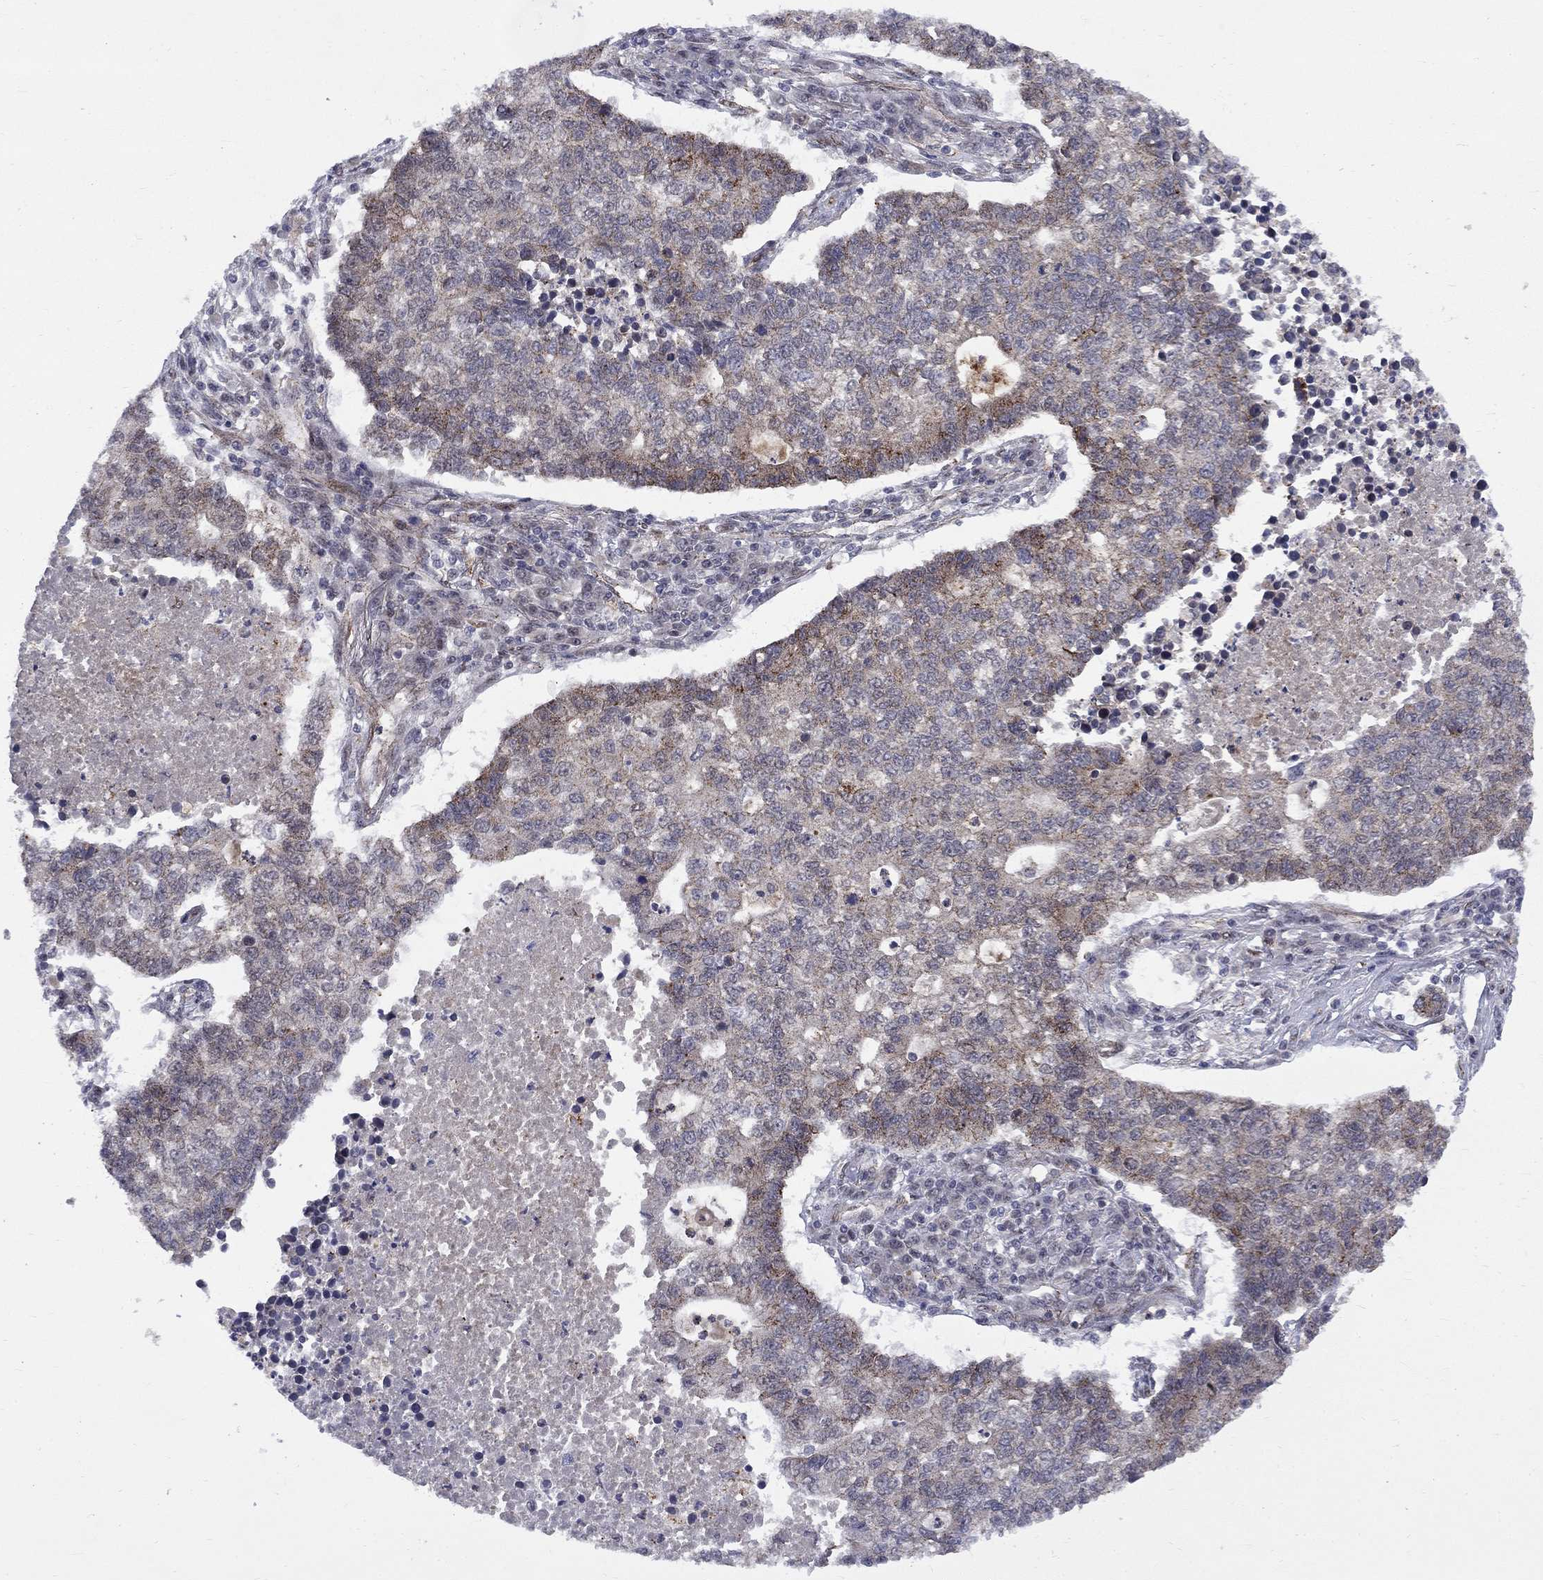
{"staining": {"intensity": "moderate", "quantity": "<25%", "location": "cytoplasmic/membranous"}, "tissue": "lung cancer", "cell_type": "Tumor cells", "image_type": "cancer", "snomed": [{"axis": "morphology", "description": "Adenocarcinoma, NOS"}, {"axis": "topography", "description": "Lung"}], "caption": "This is a histology image of immunohistochemistry (IHC) staining of lung cancer, which shows moderate expression in the cytoplasmic/membranous of tumor cells.", "gene": "KPNA3", "patient": {"sex": "male", "age": 57}}